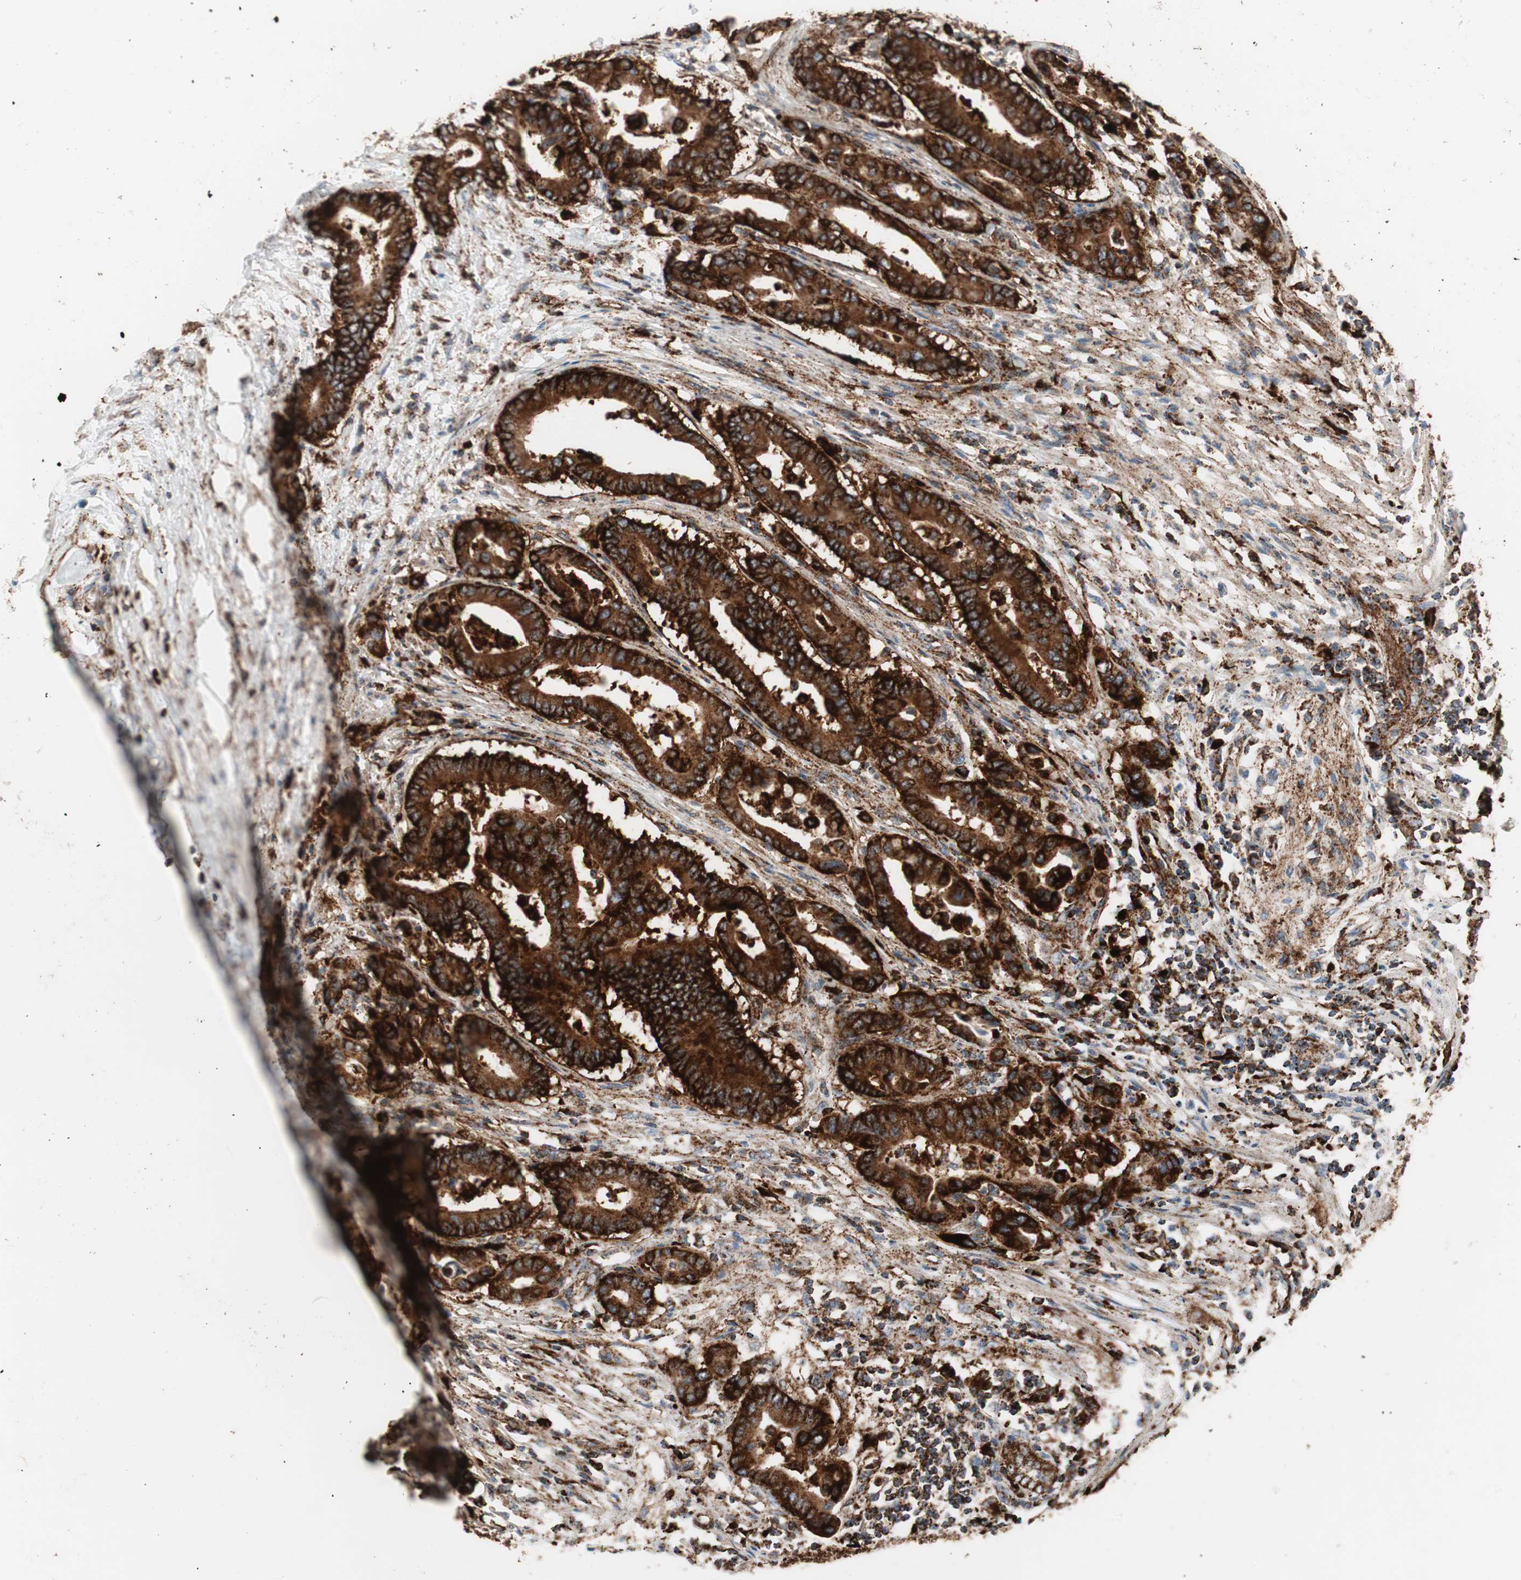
{"staining": {"intensity": "strong", "quantity": ">75%", "location": "cytoplasmic/membranous"}, "tissue": "colorectal cancer", "cell_type": "Tumor cells", "image_type": "cancer", "snomed": [{"axis": "morphology", "description": "Normal tissue, NOS"}, {"axis": "morphology", "description": "Adenocarcinoma, NOS"}, {"axis": "topography", "description": "Colon"}], "caption": "Immunohistochemical staining of colorectal cancer (adenocarcinoma) shows high levels of strong cytoplasmic/membranous protein expression in about >75% of tumor cells.", "gene": "LAMP1", "patient": {"sex": "male", "age": 82}}